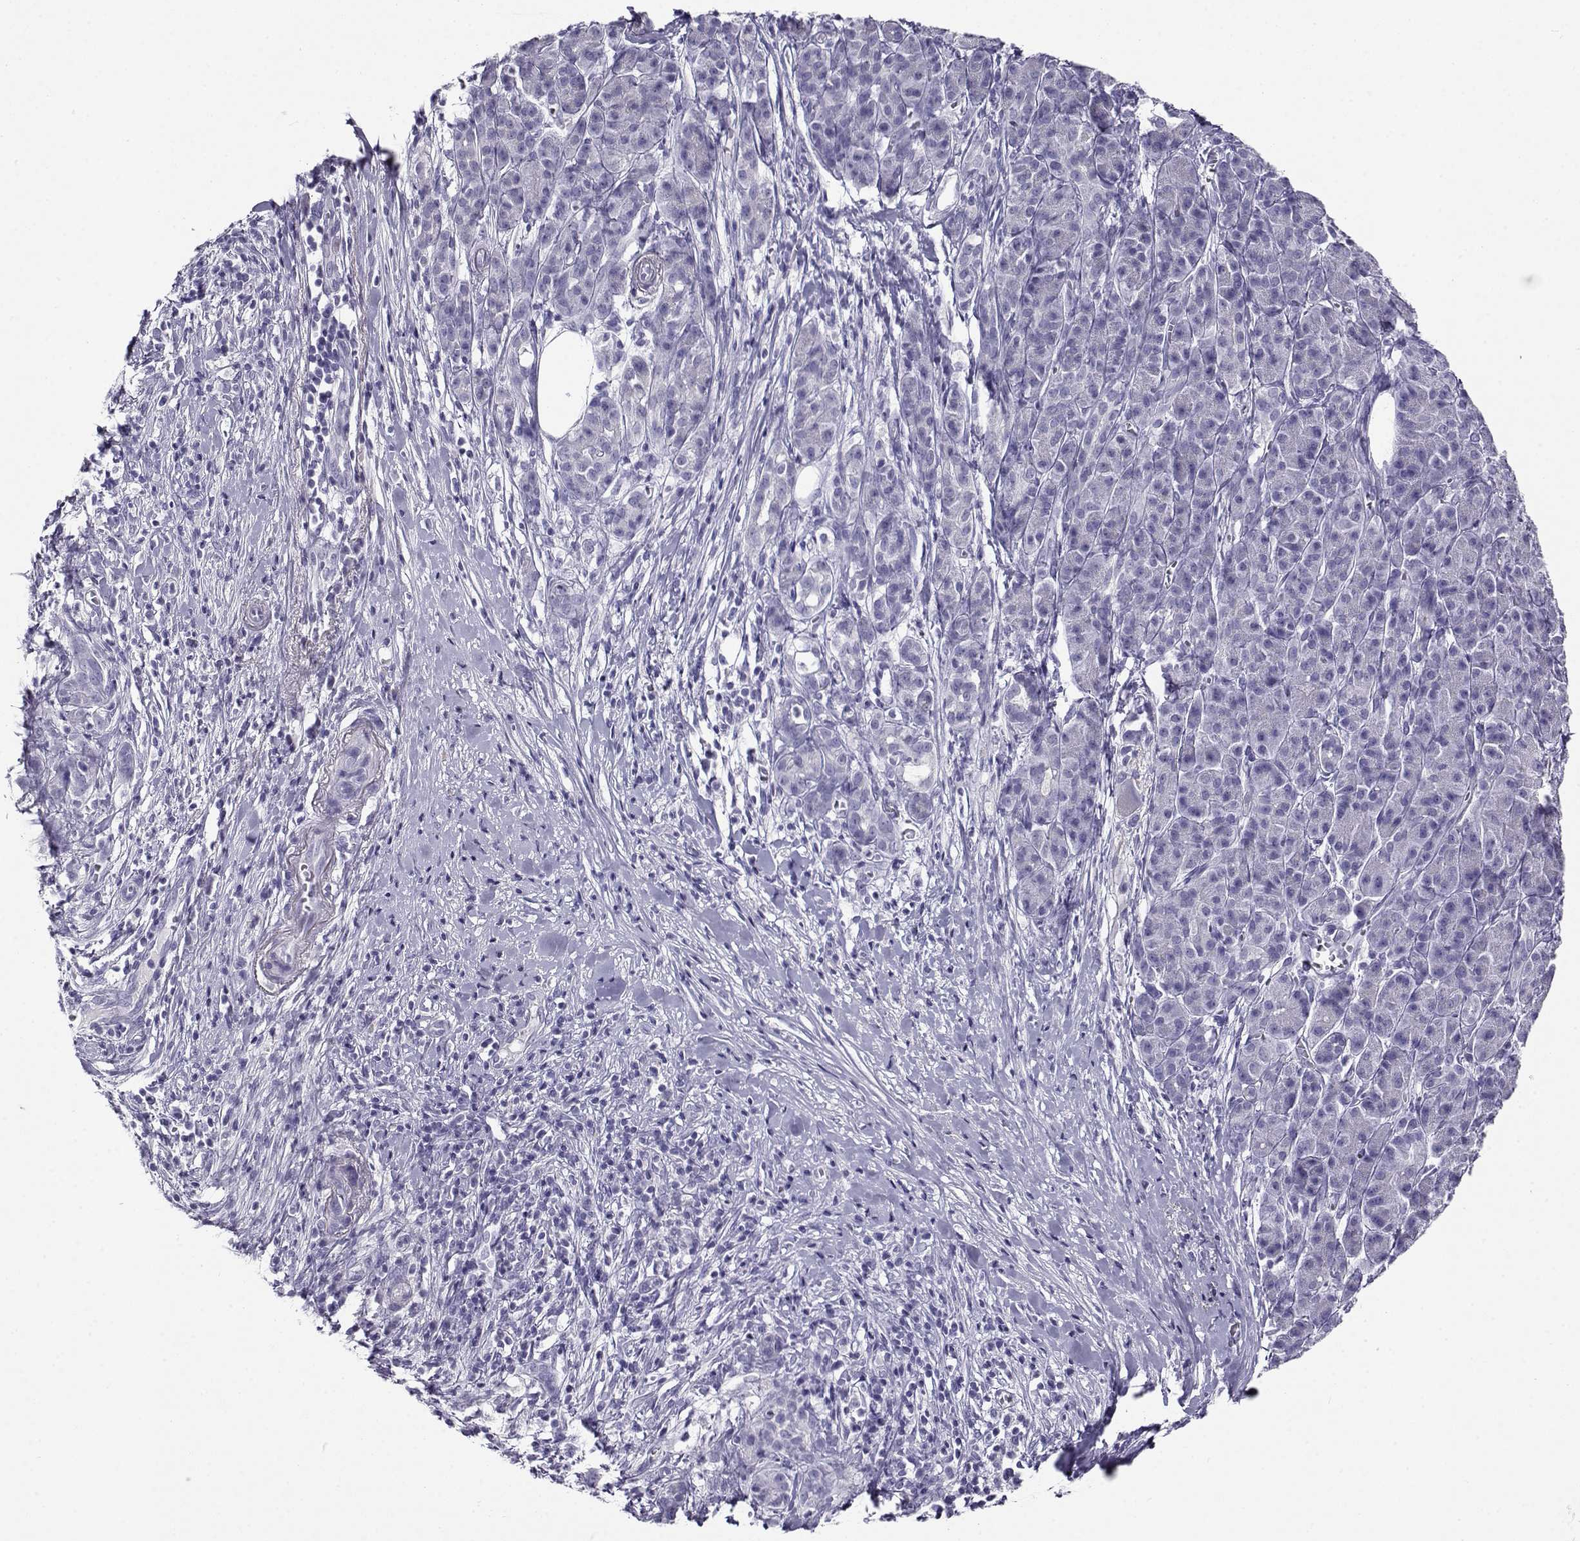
{"staining": {"intensity": "negative", "quantity": "none", "location": "none"}, "tissue": "pancreatic cancer", "cell_type": "Tumor cells", "image_type": "cancer", "snomed": [{"axis": "morphology", "description": "Adenocarcinoma, NOS"}, {"axis": "topography", "description": "Pancreas"}], "caption": "The micrograph displays no staining of tumor cells in adenocarcinoma (pancreatic).", "gene": "CABS1", "patient": {"sex": "male", "age": 61}}